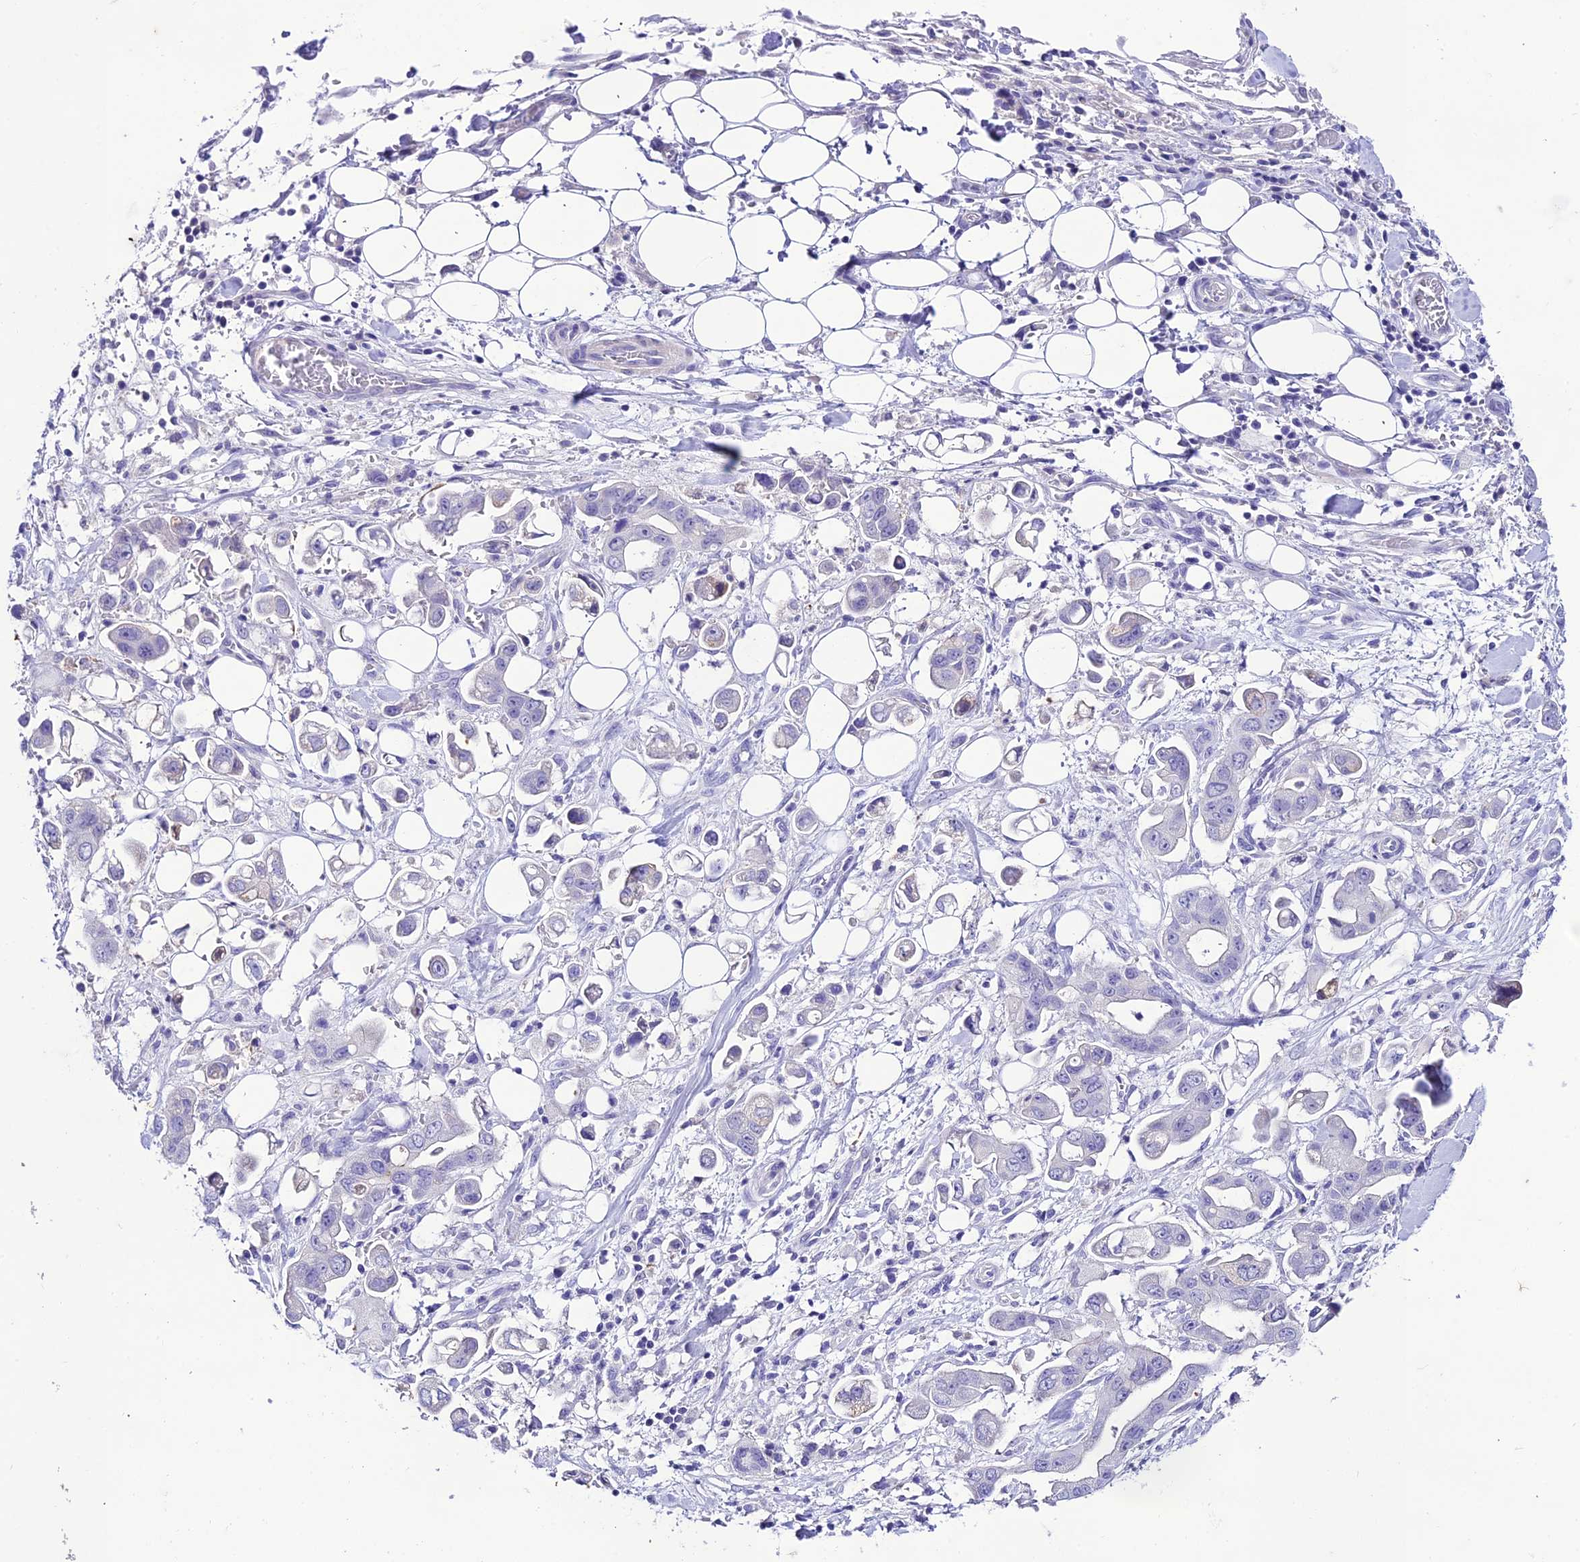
{"staining": {"intensity": "negative", "quantity": "none", "location": "none"}, "tissue": "stomach cancer", "cell_type": "Tumor cells", "image_type": "cancer", "snomed": [{"axis": "morphology", "description": "Adenocarcinoma, NOS"}, {"axis": "topography", "description": "Stomach"}], "caption": "The histopathology image exhibits no significant expression in tumor cells of stomach cancer. (DAB immunohistochemistry (IHC), high magnification).", "gene": "NLRP6", "patient": {"sex": "male", "age": 62}}